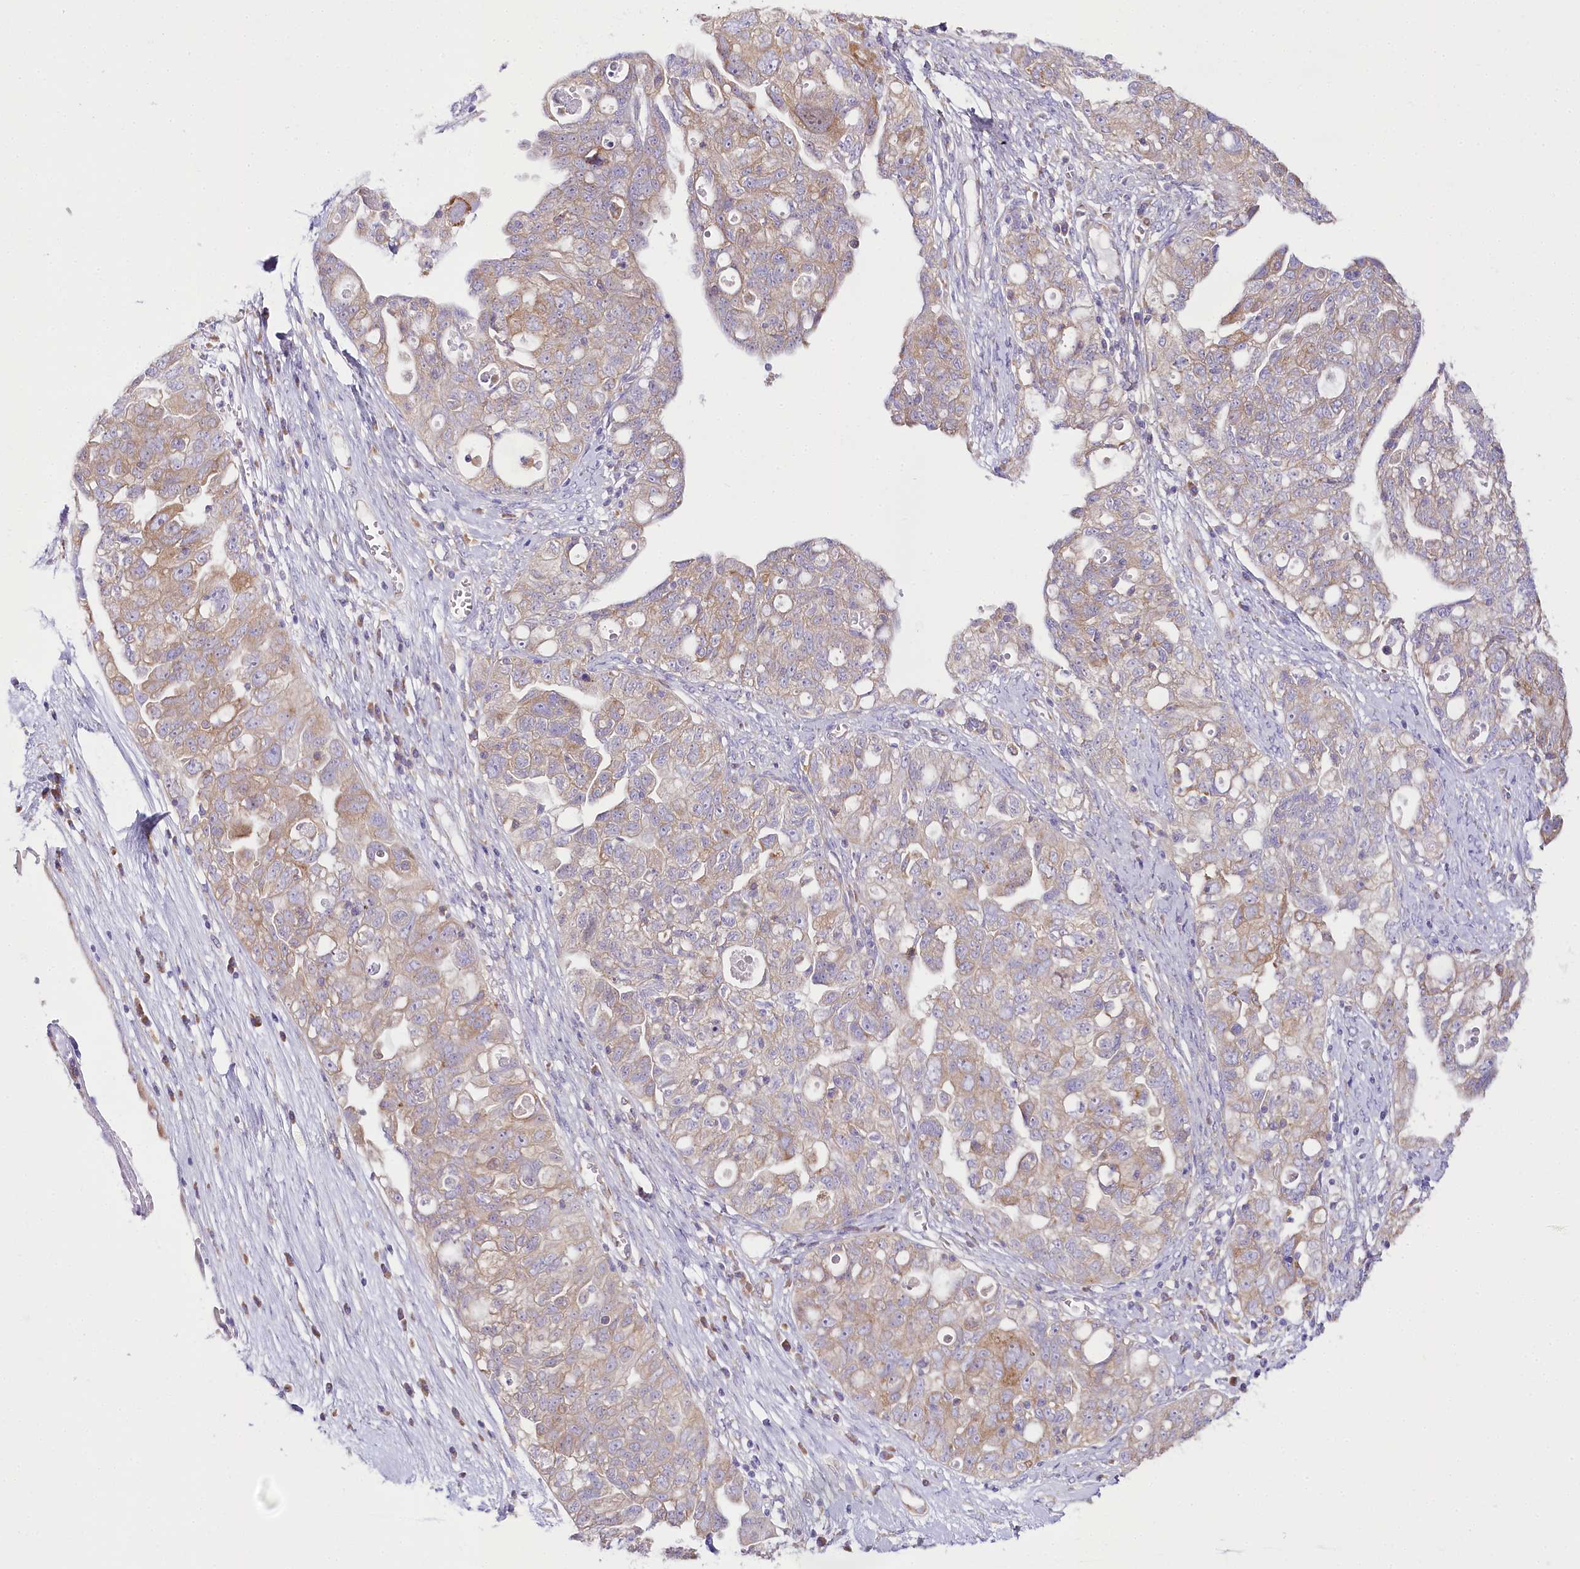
{"staining": {"intensity": "weak", "quantity": "25%-75%", "location": "cytoplasmic/membranous"}, "tissue": "ovarian cancer", "cell_type": "Tumor cells", "image_type": "cancer", "snomed": [{"axis": "morphology", "description": "Carcinoma, NOS"}, {"axis": "morphology", "description": "Cystadenocarcinoma, serous, NOS"}, {"axis": "topography", "description": "Ovary"}], "caption": "Protein expression analysis of serous cystadenocarcinoma (ovarian) demonstrates weak cytoplasmic/membranous positivity in approximately 25%-75% of tumor cells. The staining was performed using DAB, with brown indicating positive protein expression. Nuclei are stained blue with hematoxylin.", "gene": "THUMPD3", "patient": {"sex": "female", "age": 69}}